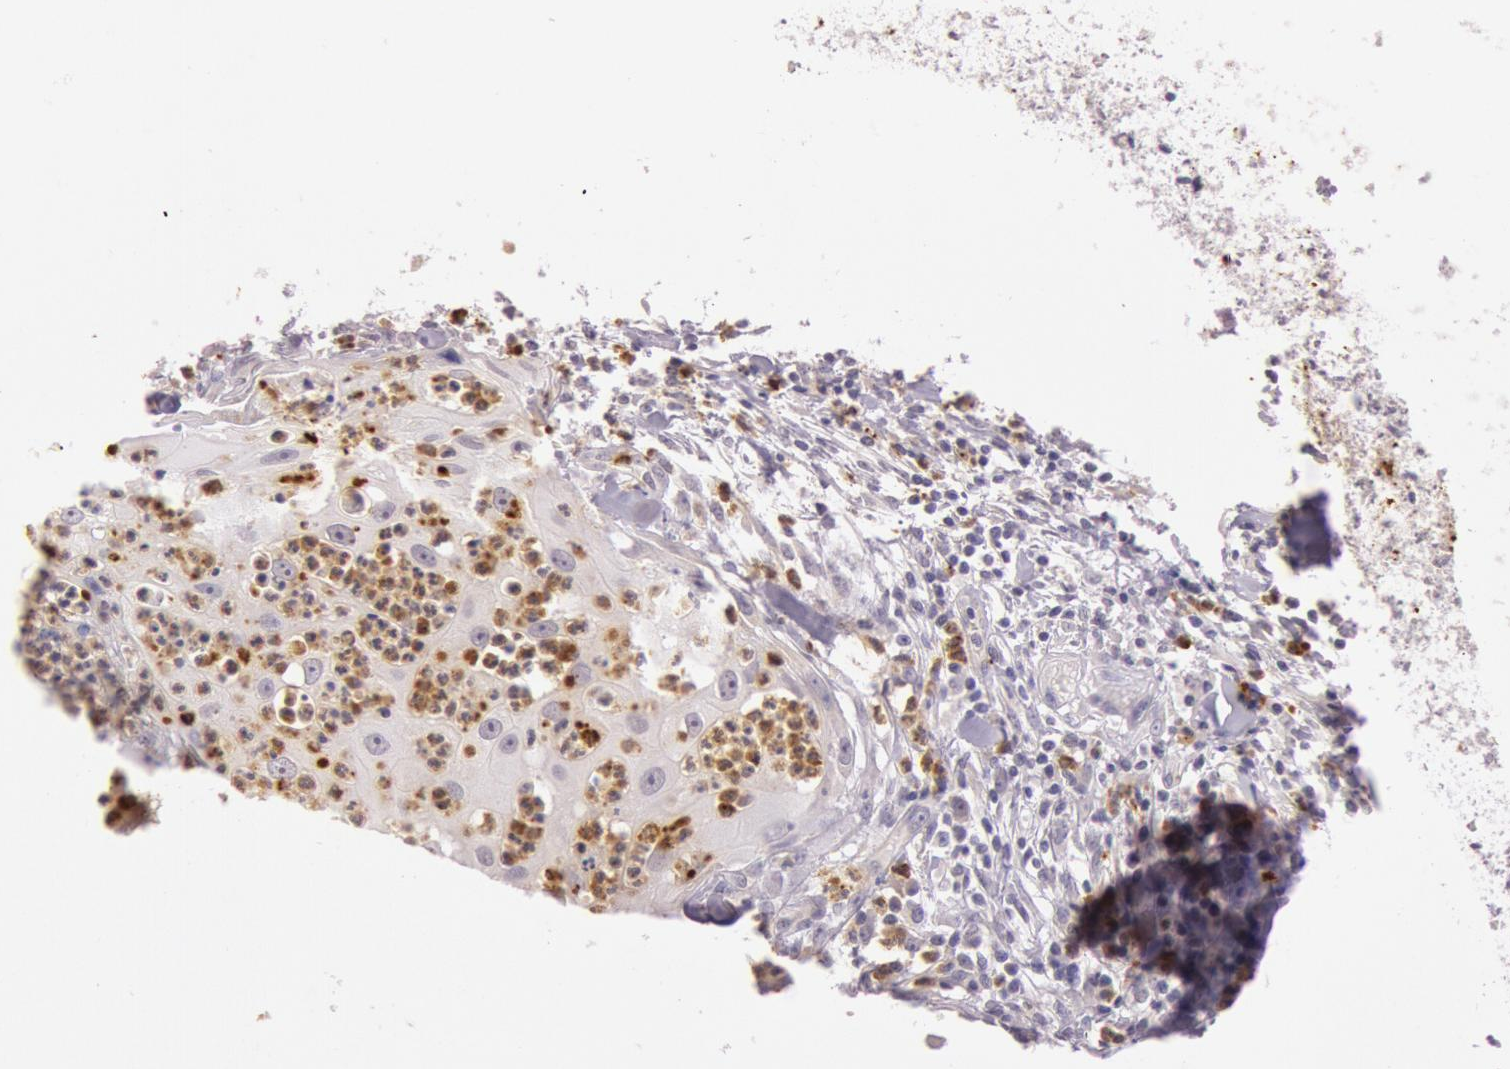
{"staining": {"intensity": "negative", "quantity": "none", "location": "none"}, "tissue": "head and neck cancer", "cell_type": "Tumor cells", "image_type": "cancer", "snomed": [{"axis": "morphology", "description": "Squamous cell carcinoma, NOS"}, {"axis": "topography", "description": "Head-Neck"}], "caption": "Tumor cells are negative for protein expression in human head and neck cancer (squamous cell carcinoma). (Stains: DAB immunohistochemistry with hematoxylin counter stain, Microscopy: brightfield microscopy at high magnification).", "gene": "KDM6A", "patient": {"sex": "male", "age": 64}}